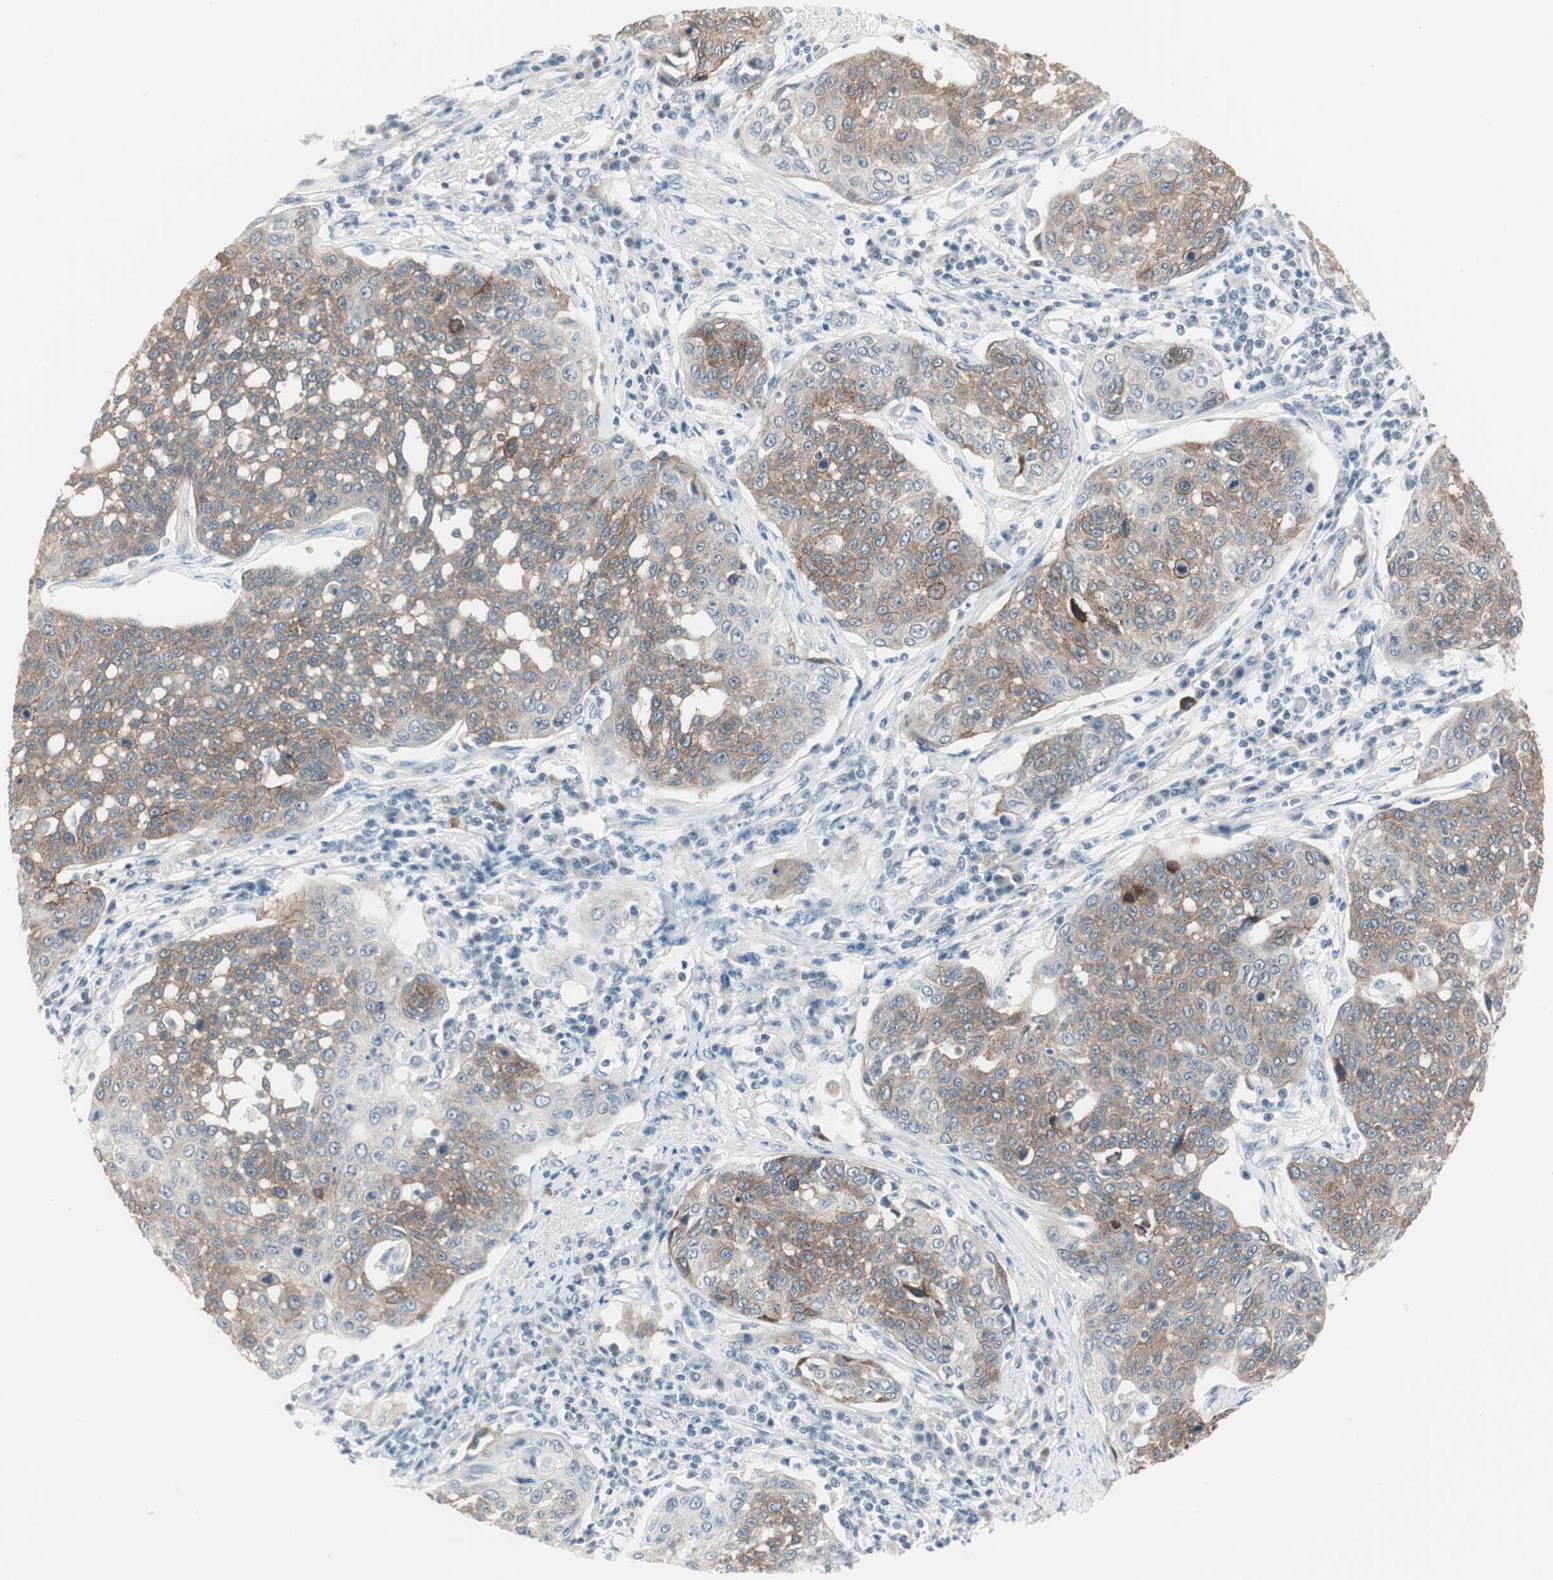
{"staining": {"intensity": "weak", "quantity": ">75%", "location": "cytoplasmic/membranous"}, "tissue": "cervical cancer", "cell_type": "Tumor cells", "image_type": "cancer", "snomed": [{"axis": "morphology", "description": "Squamous cell carcinoma, NOS"}, {"axis": "topography", "description": "Cervix"}], "caption": "Cervical cancer stained with a brown dye demonstrates weak cytoplasmic/membranous positive staining in about >75% of tumor cells.", "gene": "ITGB4", "patient": {"sex": "female", "age": 34}}